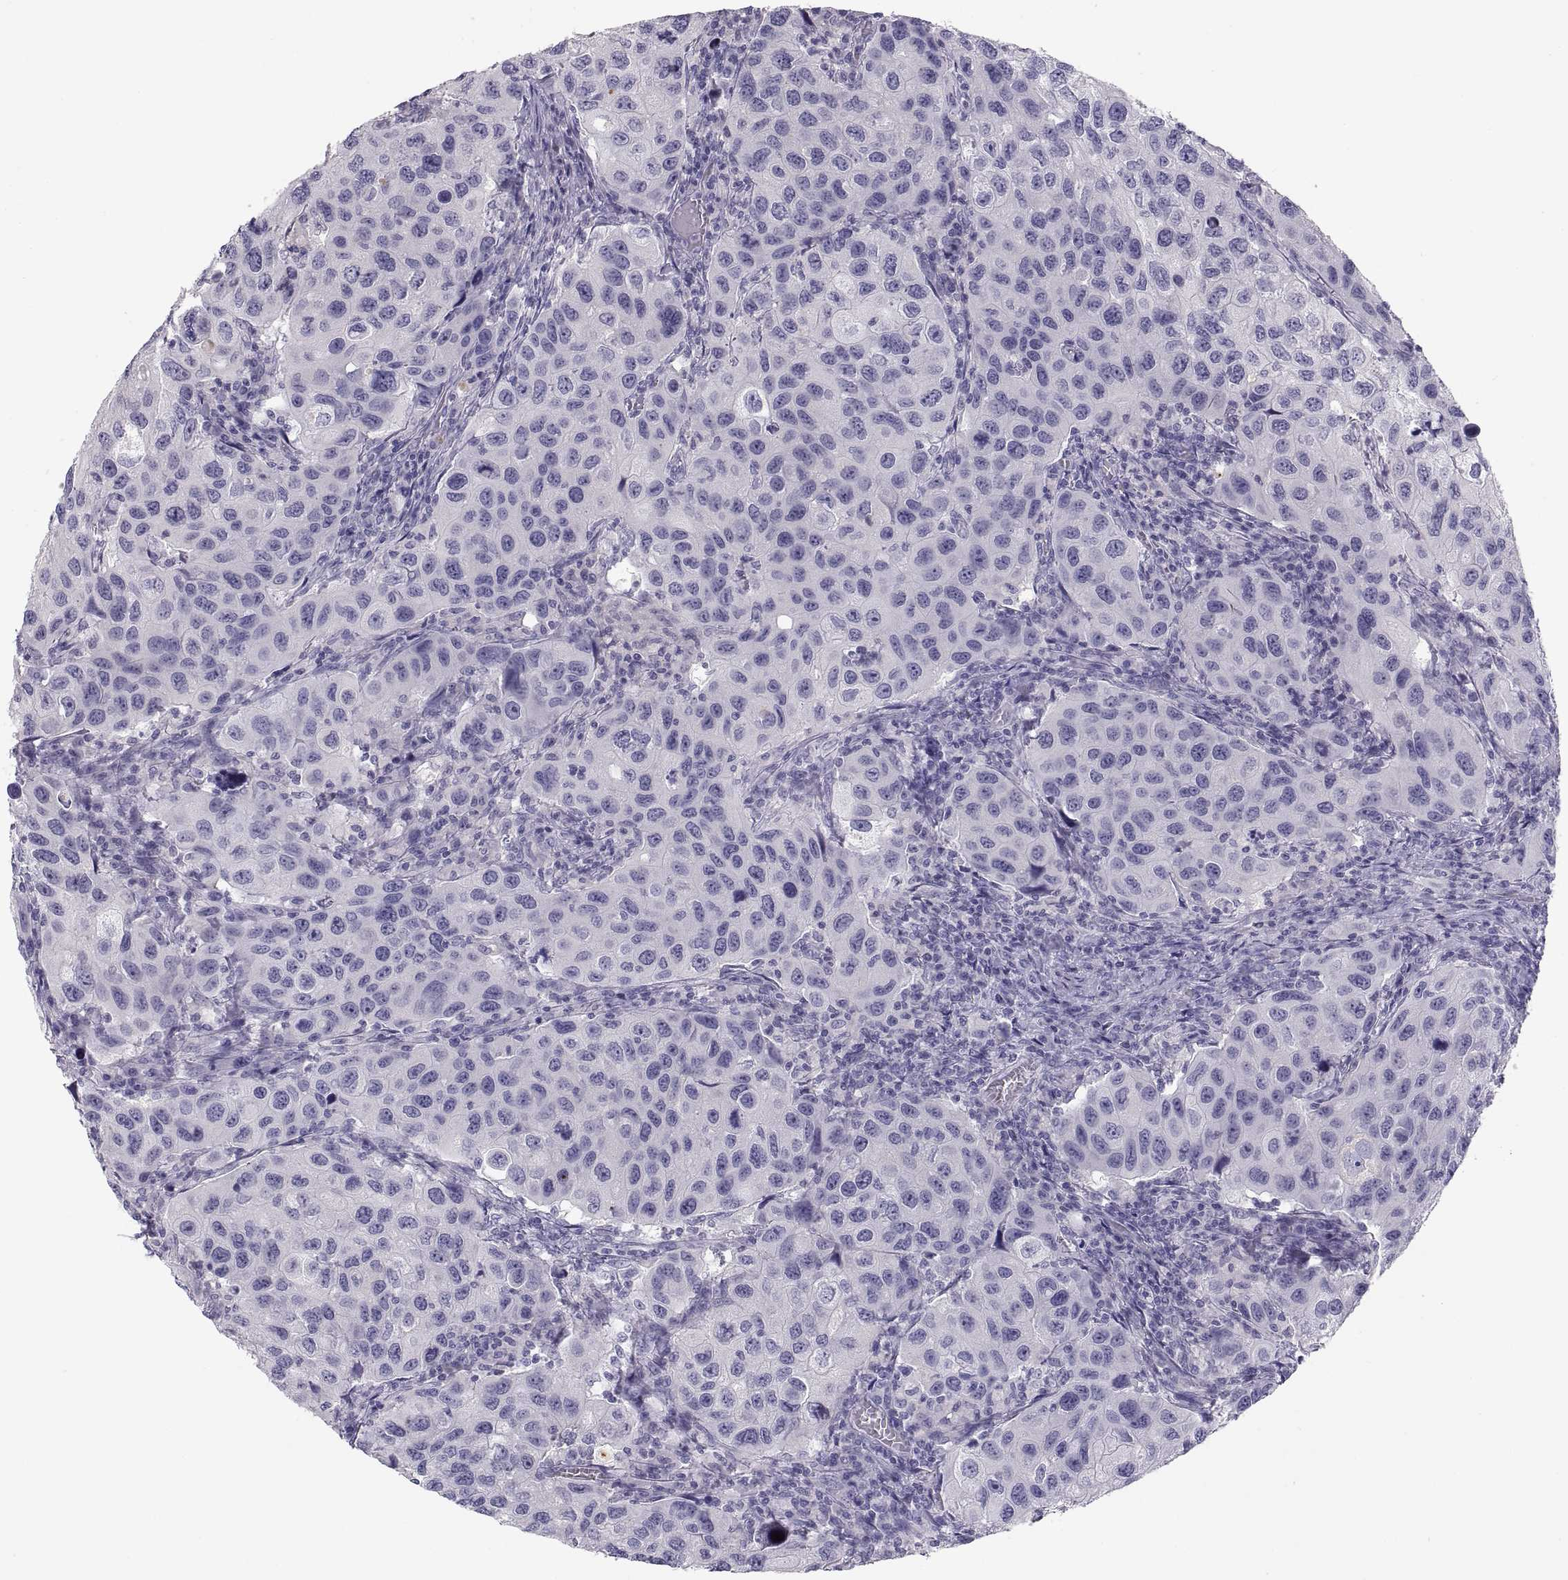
{"staining": {"intensity": "negative", "quantity": "none", "location": "none"}, "tissue": "urothelial cancer", "cell_type": "Tumor cells", "image_type": "cancer", "snomed": [{"axis": "morphology", "description": "Urothelial carcinoma, High grade"}, {"axis": "topography", "description": "Urinary bladder"}], "caption": "Tumor cells are negative for protein expression in human high-grade urothelial carcinoma. The staining is performed using DAB (3,3'-diaminobenzidine) brown chromogen with nuclei counter-stained in using hematoxylin.", "gene": "MAGEB2", "patient": {"sex": "male", "age": 79}}